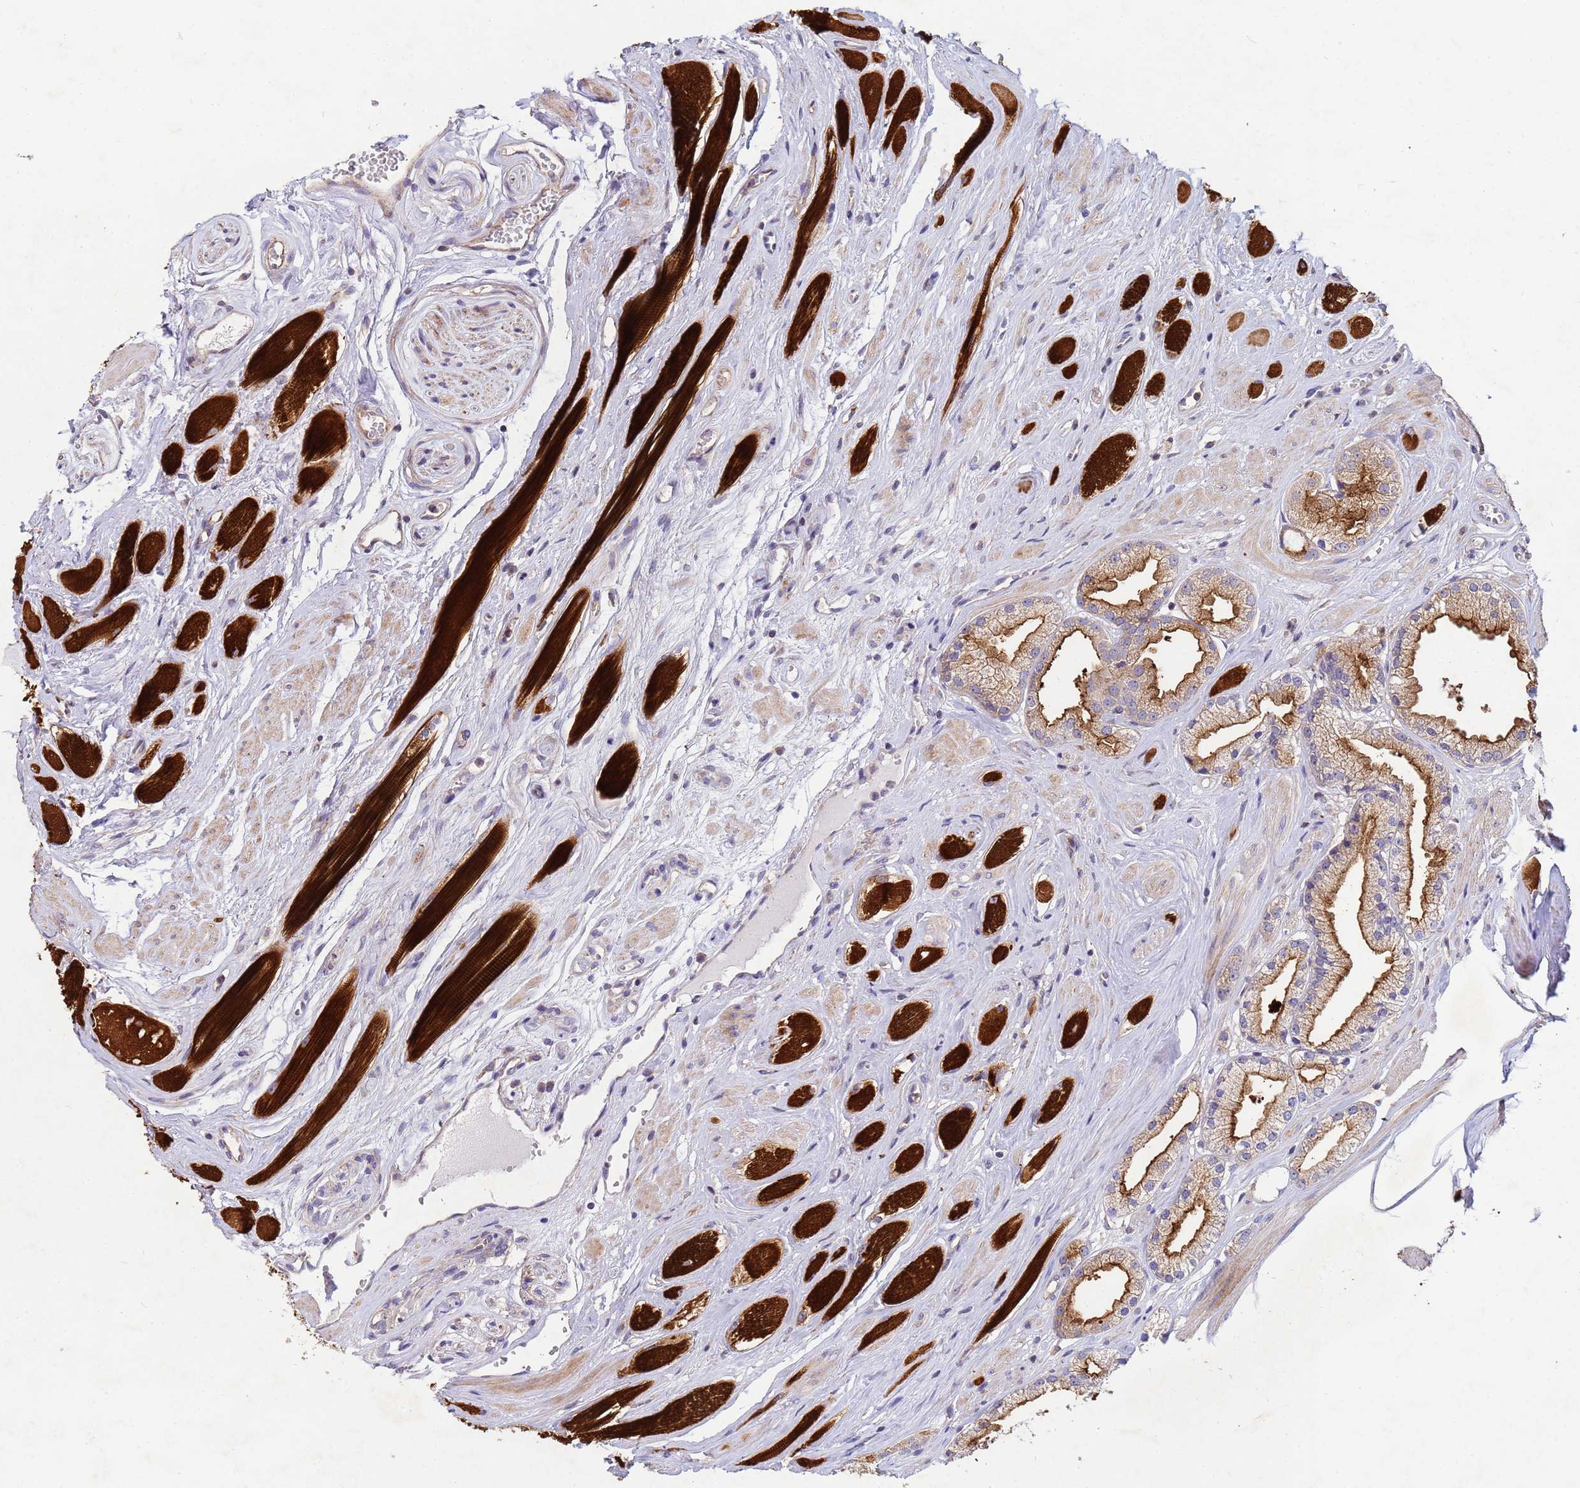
{"staining": {"intensity": "weak", "quantity": "25%-75%", "location": "cytoplasmic/membranous"}, "tissue": "prostate cancer", "cell_type": "Tumor cells", "image_type": "cancer", "snomed": [{"axis": "morphology", "description": "Adenocarcinoma, High grade"}, {"axis": "topography", "description": "Prostate"}], "caption": "Immunohistochemistry (IHC) of human prostate cancer exhibits low levels of weak cytoplasmic/membranous positivity in approximately 25%-75% of tumor cells.", "gene": "CDC34", "patient": {"sex": "male", "age": 67}}